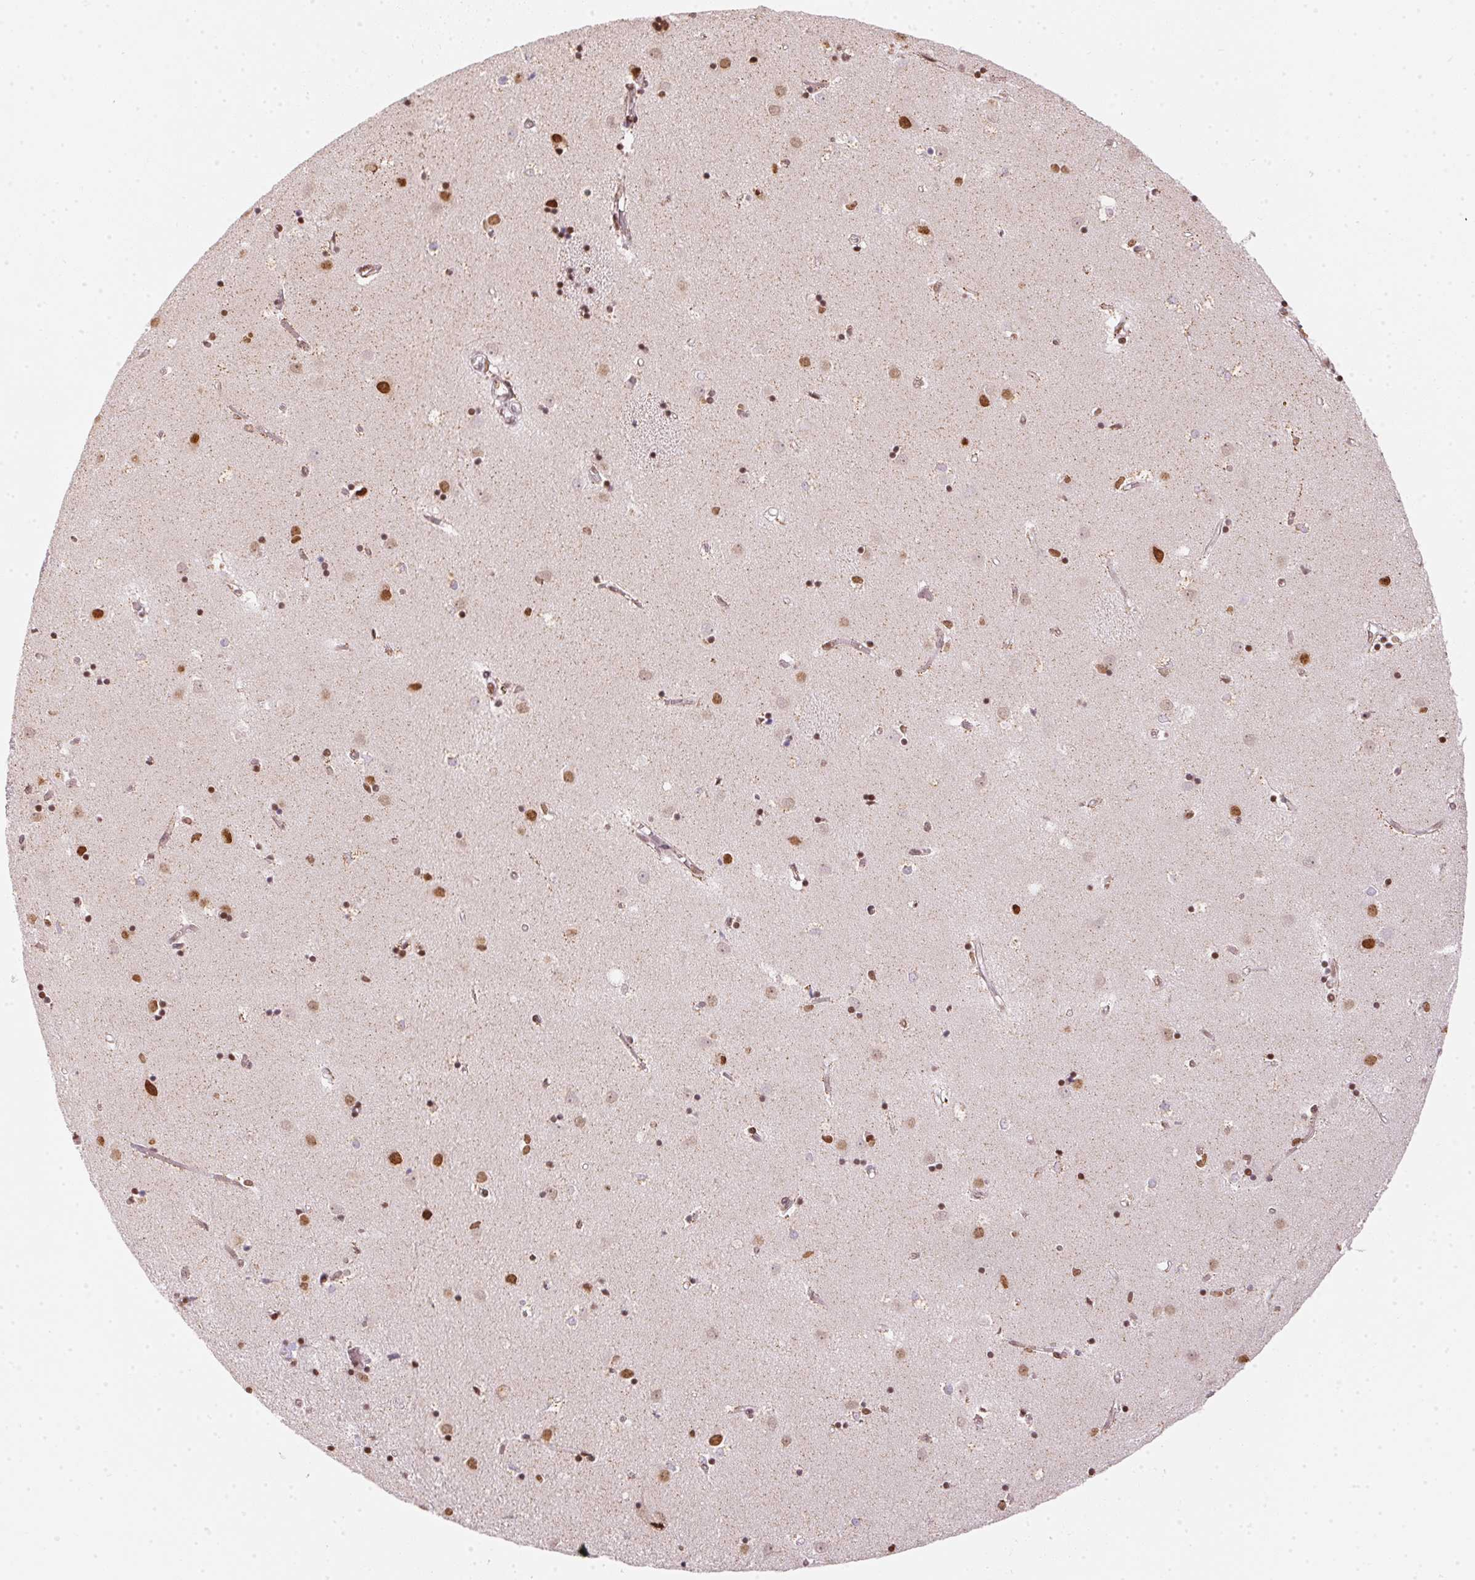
{"staining": {"intensity": "moderate", "quantity": "25%-75%", "location": "nuclear"}, "tissue": "caudate", "cell_type": "Glial cells", "image_type": "normal", "snomed": [{"axis": "morphology", "description": "Normal tissue, NOS"}, {"axis": "topography", "description": "Lateral ventricle wall"}], "caption": "Immunohistochemical staining of unremarkable human caudate shows moderate nuclear protein expression in about 25%-75% of glial cells. (brown staining indicates protein expression, while blue staining denotes nuclei).", "gene": "KAT6A", "patient": {"sex": "male", "age": 54}}